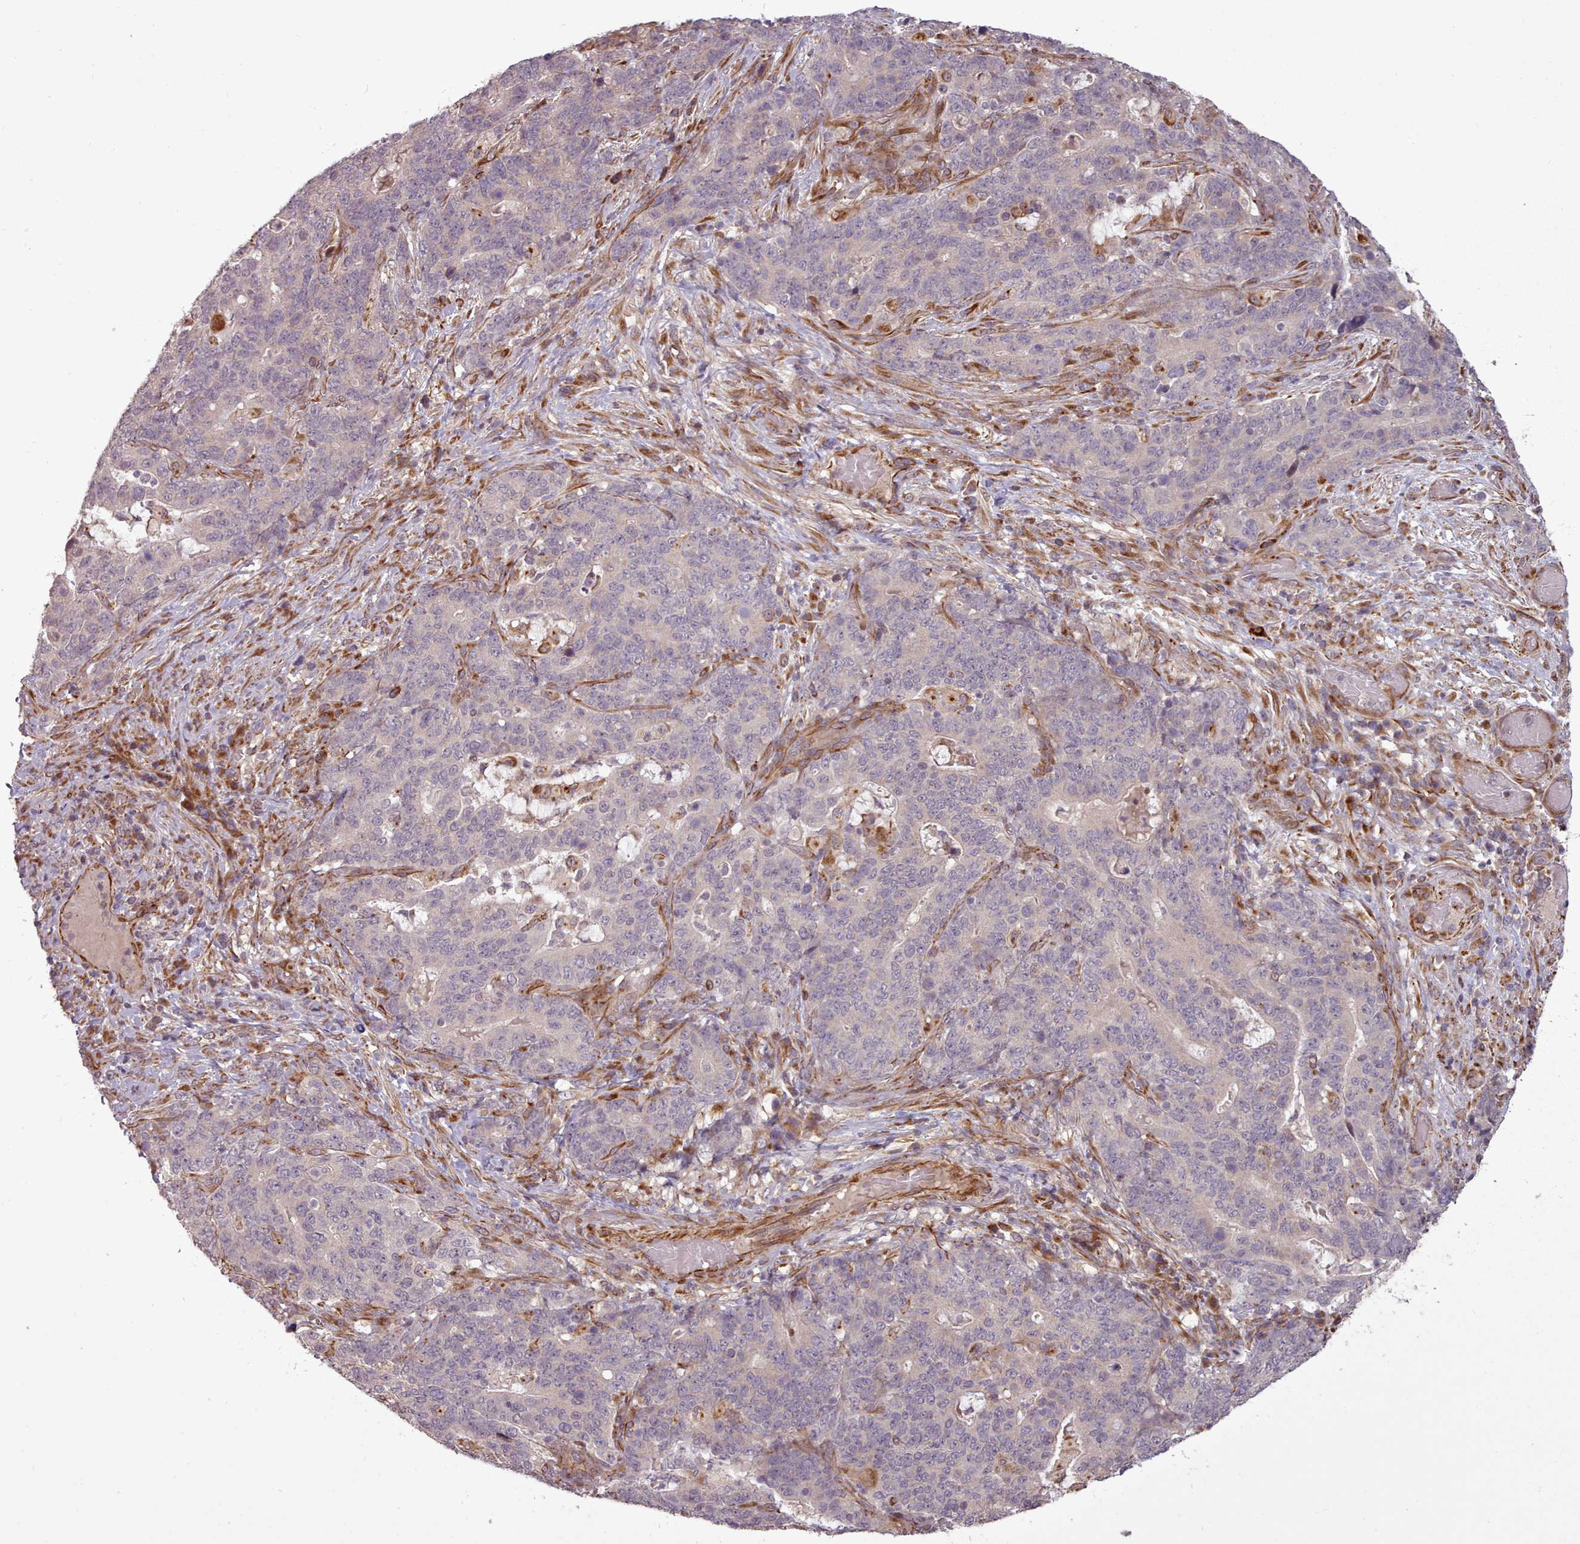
{"staining": {"intensity": "negative", "quantity": "none", "location": "none"}, "tissue": "stomach cancer", "cell_type": "Tumor cells", "image_type": "cancer", "snomed": [{"axis": "morphology", "description": "Normal tissue, NOS"}, {"axis": "morphology", "description": "Adenocarcinoma, NOS"}, {"axis": "topography", "description": "Stomach"}], "caption": "This is a micrograph of immunohistochemistry staining of stomach adenocarcinoma, which shows no positivity in tumor cells.", "gene": "GBGT1", "patient": {"sex": "female", "age": 64}}